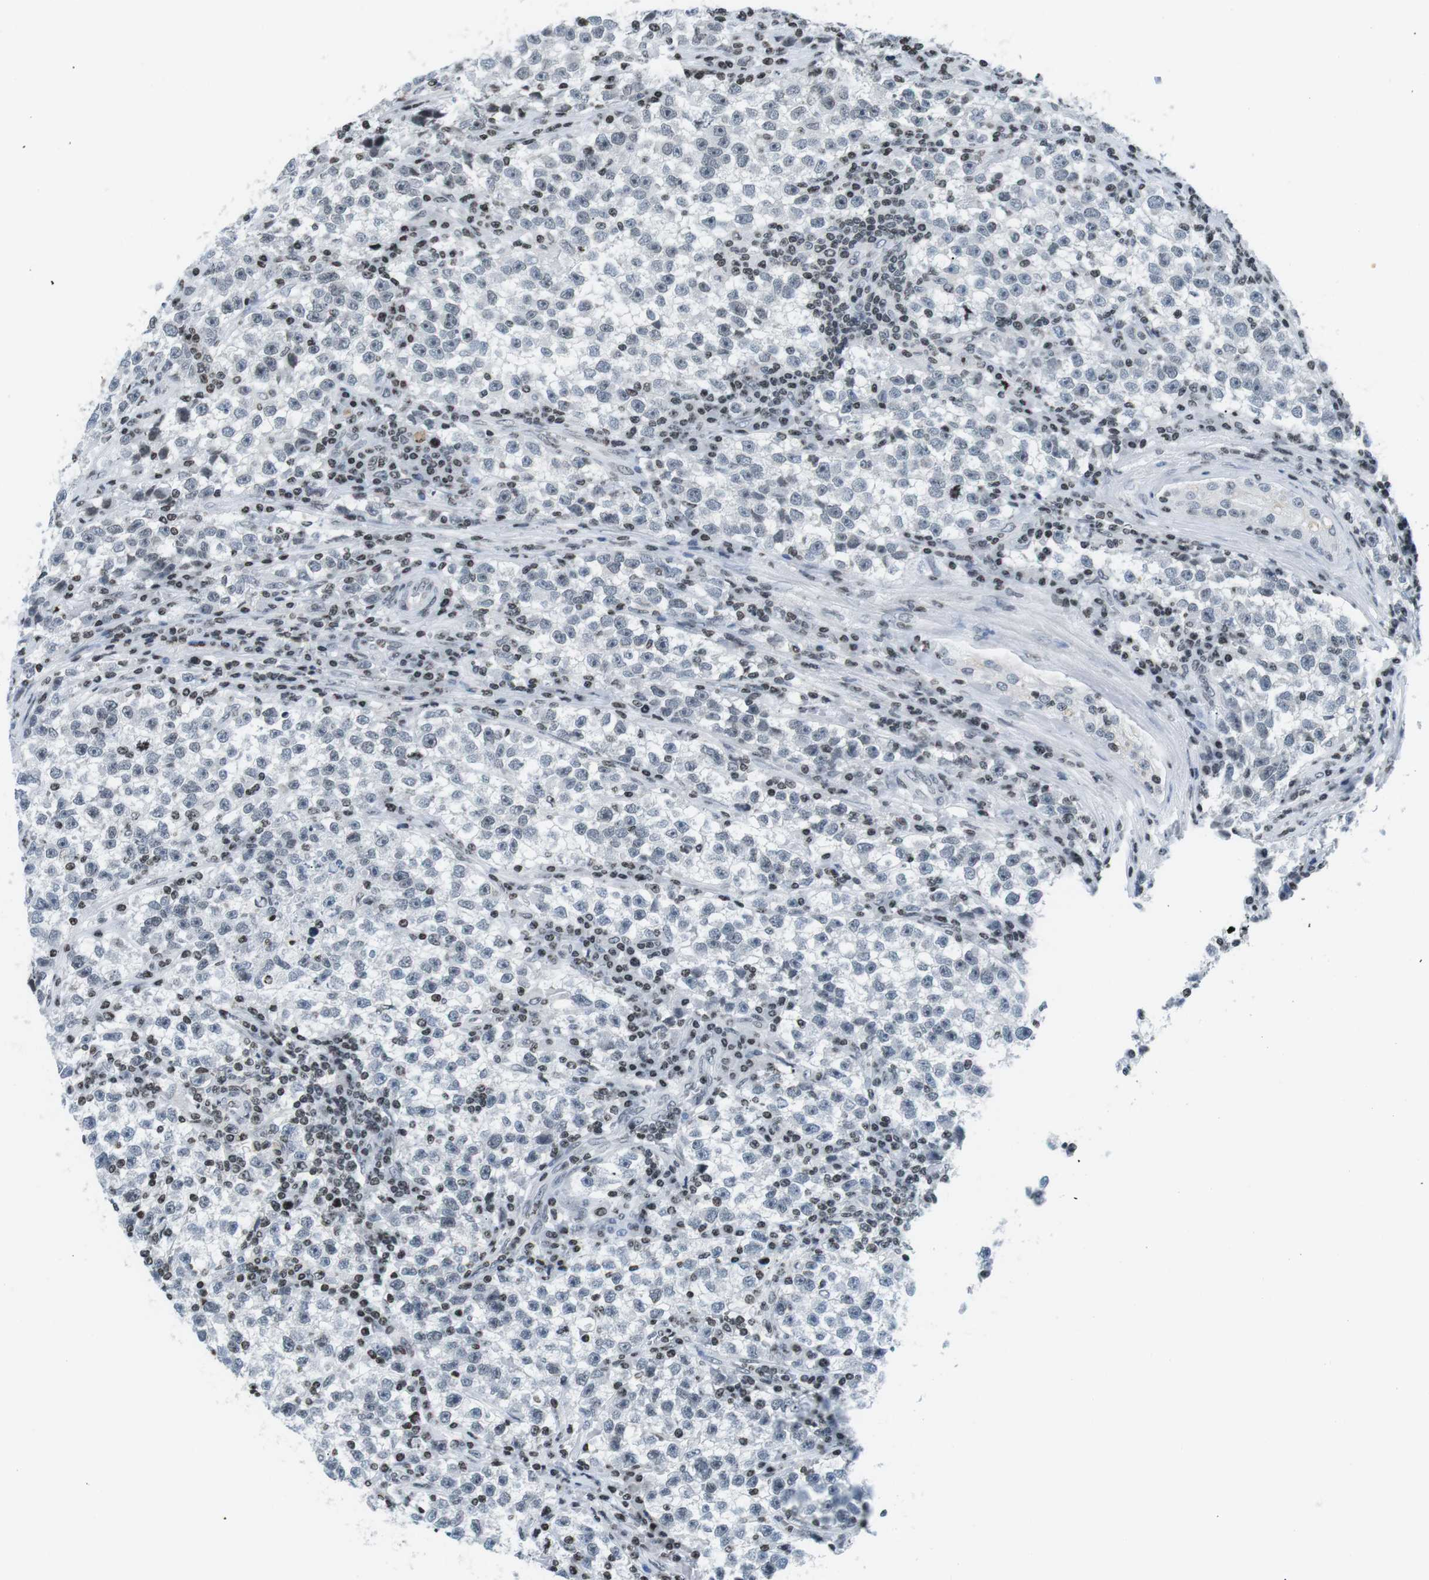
{"staining": {"intensity": "negative", "quantity": "none", "location": "none"}, "tissue": "testis cancer", "cell_type": "Tumor cells", "image_type": "cancer", "snomed": [{"axis": "morphology", "description": "Seminoma, NOS"}, {"axis": "topography", "description": "Testis"}], "caption": "This is a histopathology image of immunohistochemistry (IHC) staining of testis cancer (seminoma), which shows no expression in tumor cells. Nuclei are stained in blue.", "gene": "E2F2", "patient": {"sex": "male", "age": 22}}